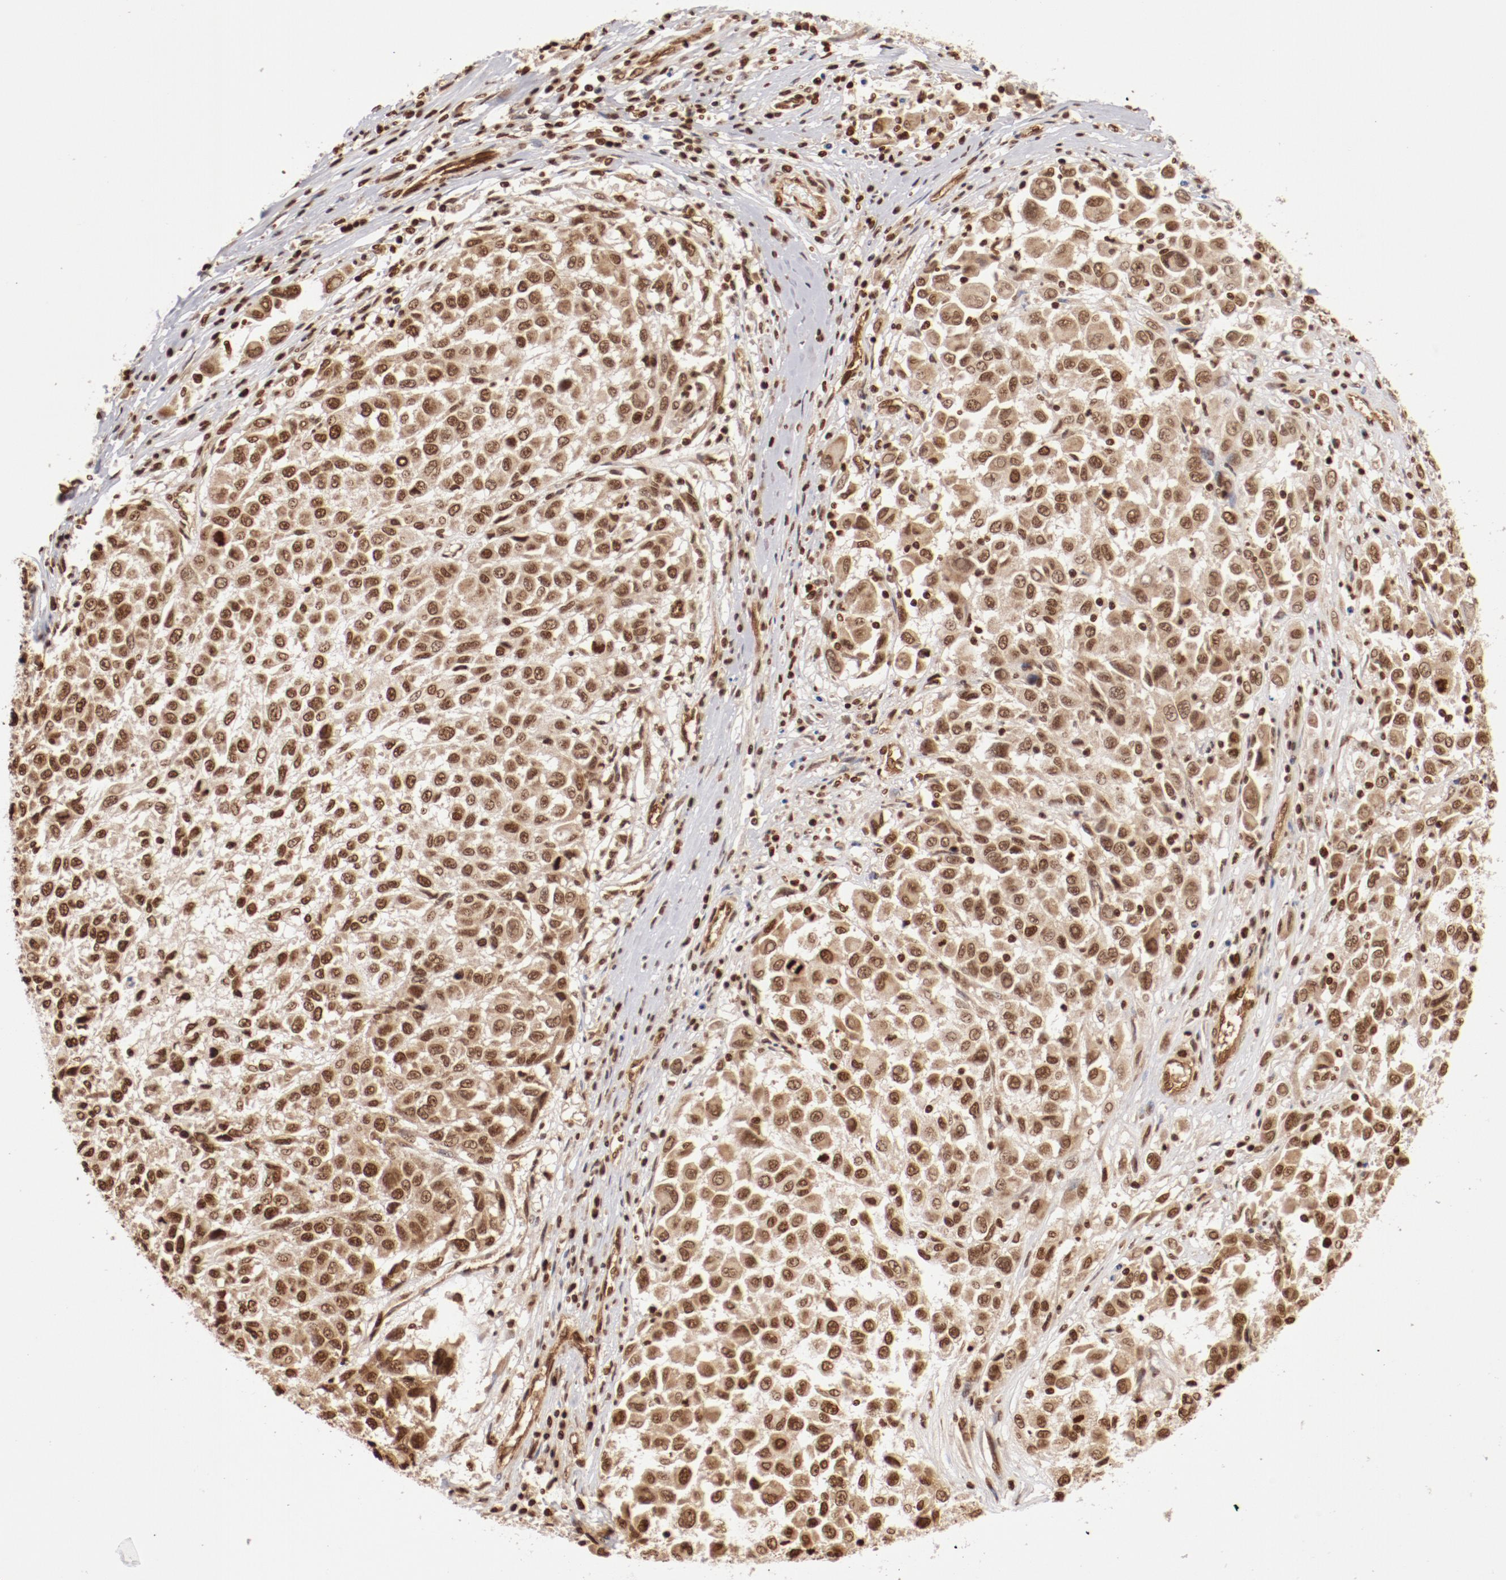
{"staining": {"intensity": "moderate", "quantity": ">75%", "location": "nuclear"}, "tissue": "melanoma", "cell_type": "Tumor cells", "image_type": "cancer", "snomed": [{"axis": "morphology", "description": "Malignant melanoma, Metastatic site"}, {"axis": "topography", "description": "Lymph node"}], "caption": "Malignant melanoma (metastatic site) was stained to show a protein in brown. There is medium levels of moderate nuclear expression in approximately >75% of tumor cells.", "gene": "ABL2", "patient": {"sex": "male", "age": 61}}